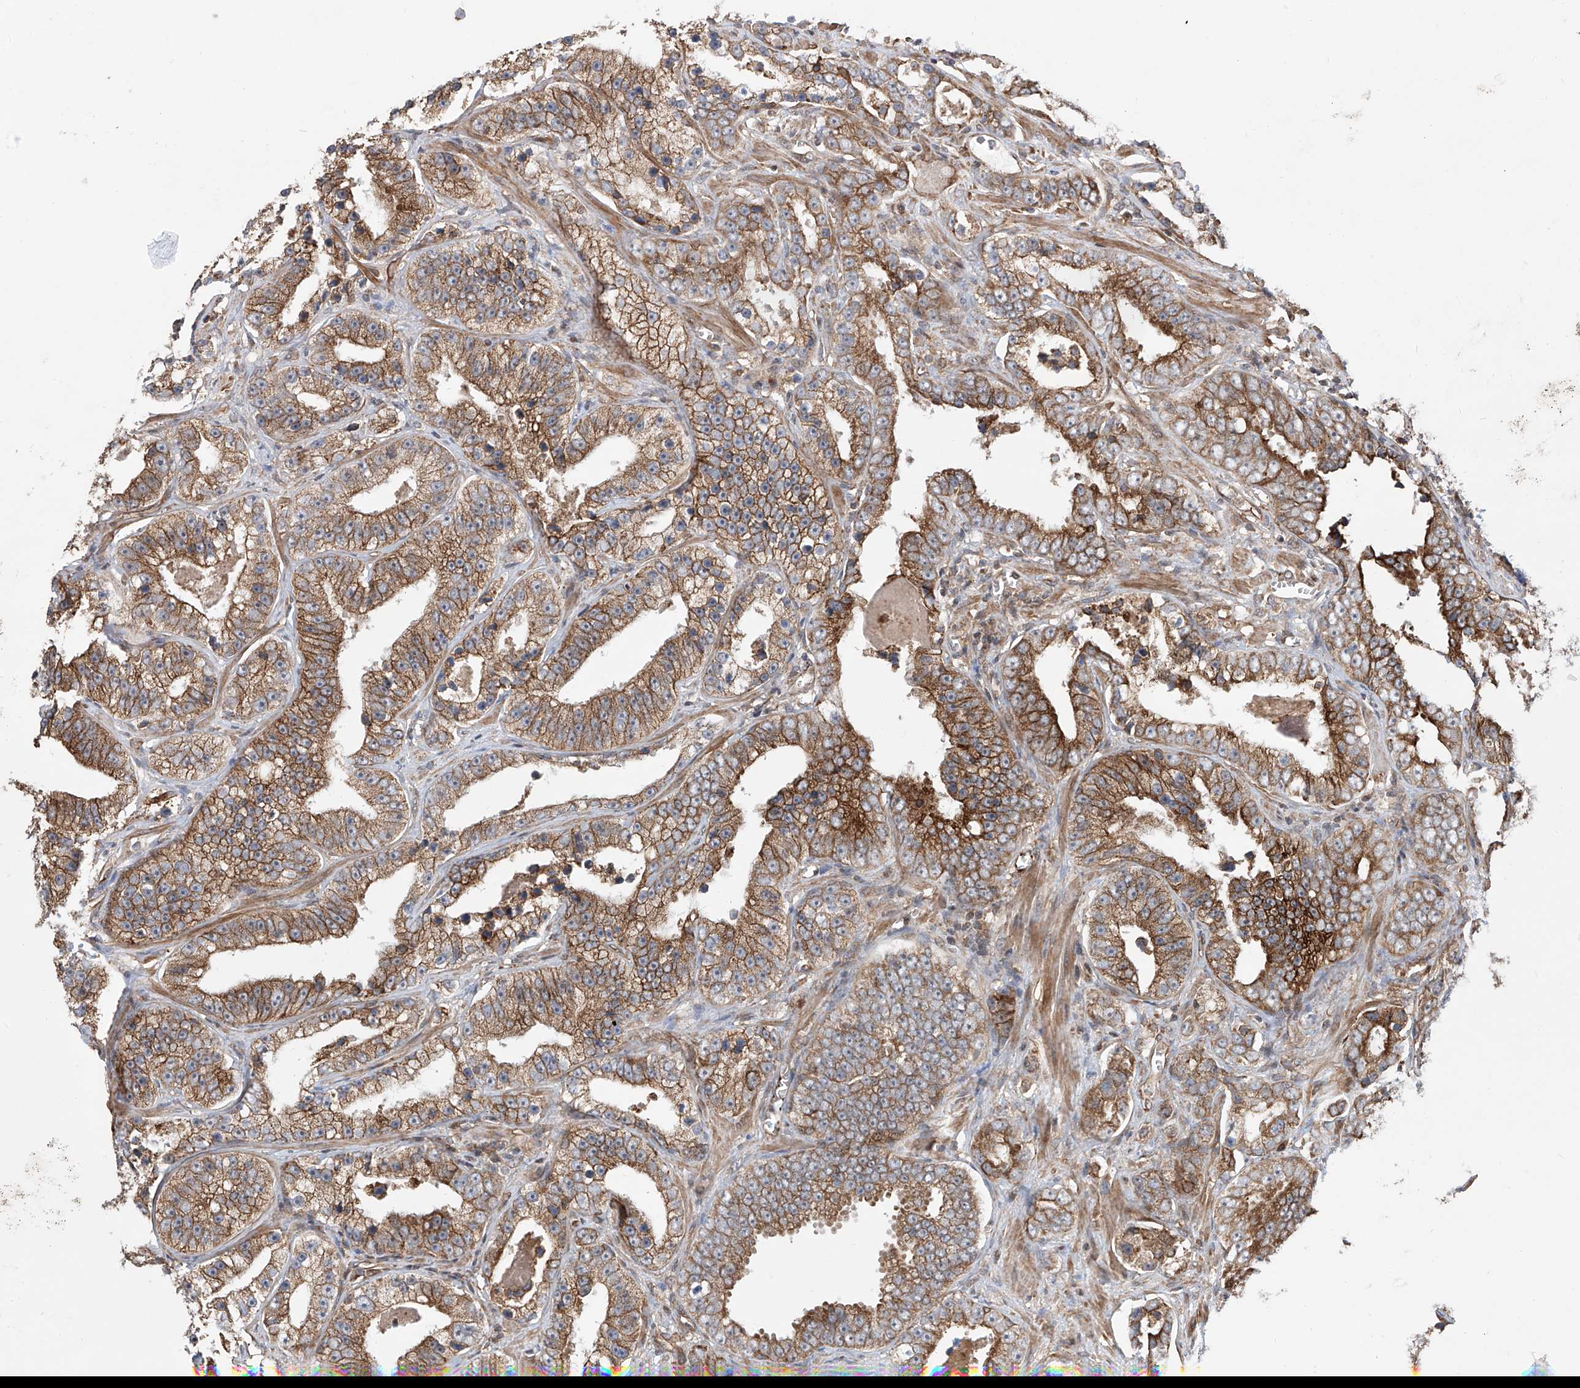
{"staining": {"intensity": "moderate", "quantity": ">75%", "location": "cytoplasmic/membranous"}, "tissue": "prostate cancer", "cell_type": "Tumor cells", "image_type": "cancer", "snomed": [{"axis": "morphology", "description": "Adenocarcinoma, High grade"}, {"axis": "topography", "description": "Prostate"}], "caption": "Adenocarcinoma (high-grade) (prostate) stained for a protein (brown) reveals moderate cytoplasmic/membranous positive expression in about >75% of tumor cells.", "gene": "APAF1", "patient": {"sex": "male", "age": 62}}